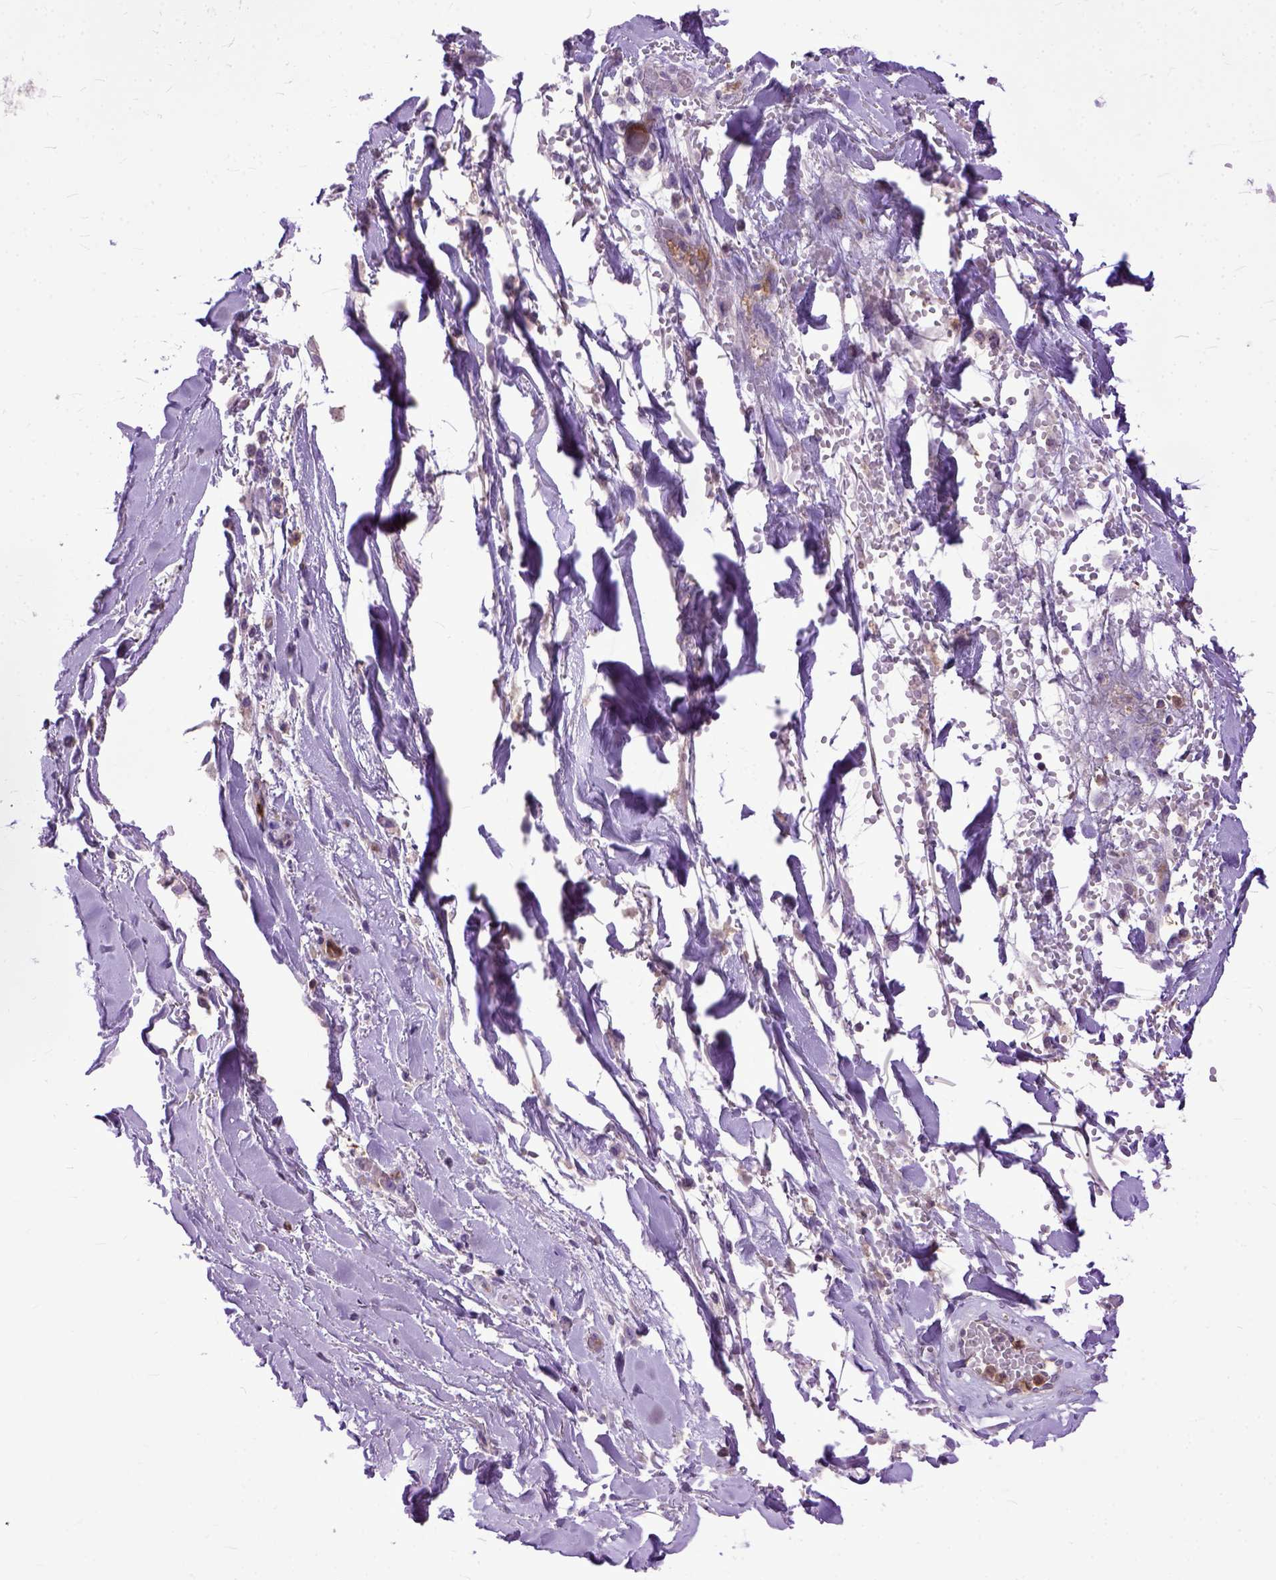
{"staining": {"intensity": "negative", "quantity": "none", "location": "none"}, "tissue": "soft tissue", "cell_type": "Fibroblasts", "image_type": "normal", "snomed": [{"axis": "morphology", "description": "Normal tissue, NOS"}, {"axis": "topography", "description": "Cartilage tissue"}, {"axis": "topography", "description": "Nasopharynx"}, {"axis": "topography", "description": "Thyroid gland"}], "caption": "Immunohistochemistry (IHC) image of normal soft tissue: soft tissue stained with DAB exhibits no significant protein staining in fibroblasts. (Immunohistochemistry (IHC), brightfield microscopy, high magnification).", "gene": "NAMPT", "patient": {"sex": "male", "age": 63}}